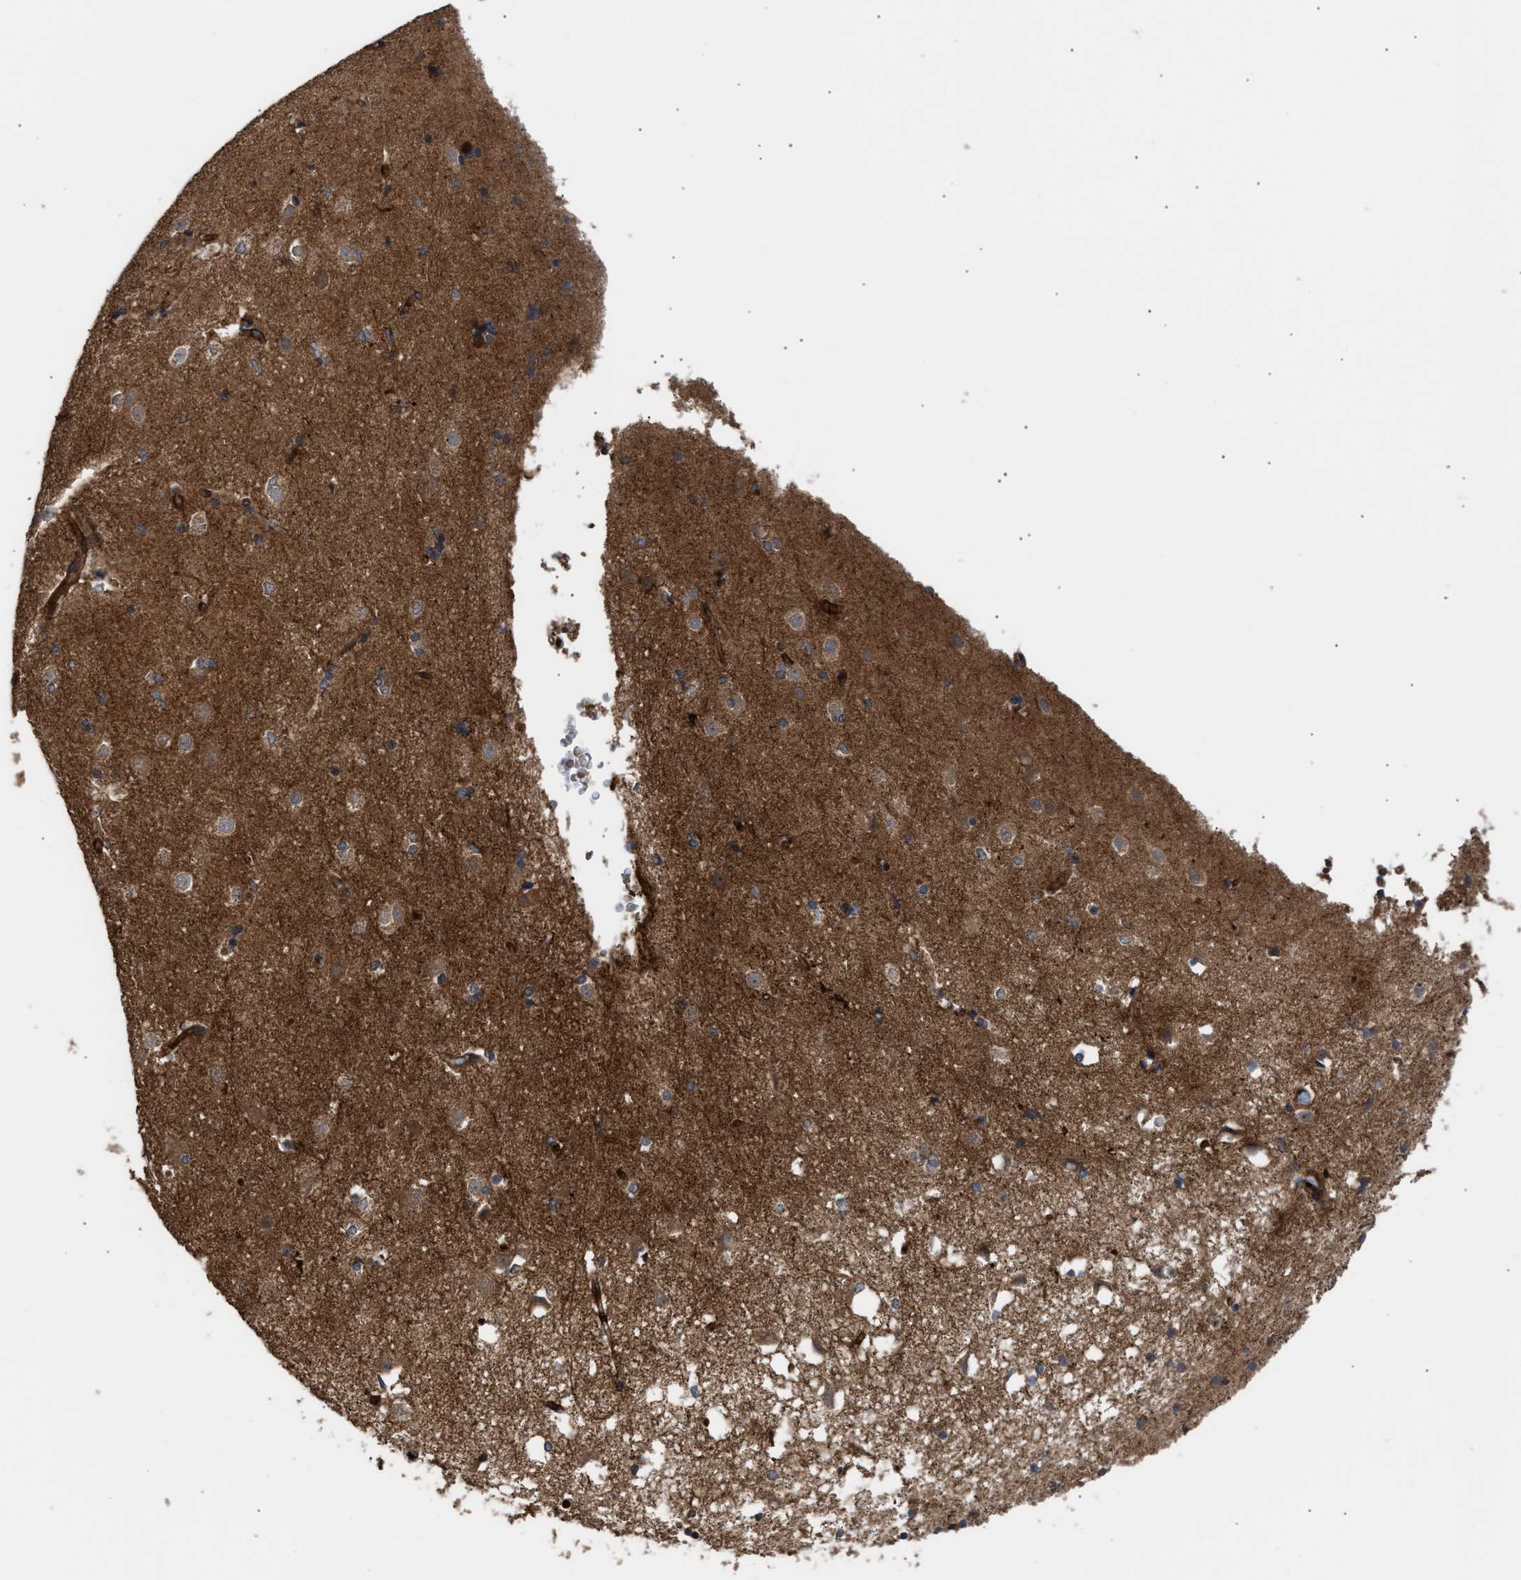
{"staining": {"intensity": "weak", "quantity": ">75%", "location": "cytoplasmic/membranous"}, "tissue": "caudate", "cell_type": "Glial cells", "image_type": "normal", "snomed": [{"axis": "morphology", "description": "Normal tissue, NOS"}, {"axis": "topography", "description": "Lateral ventricle wall"}], "caption": "This image exhibits immunohistochemistry staining of unremarkable caudate, with low weak cytoplasmic/membranous staining in approximately >75% of glial cells.", "gene": "STAU1", "patient": {"sex": "female", "age": 19}}